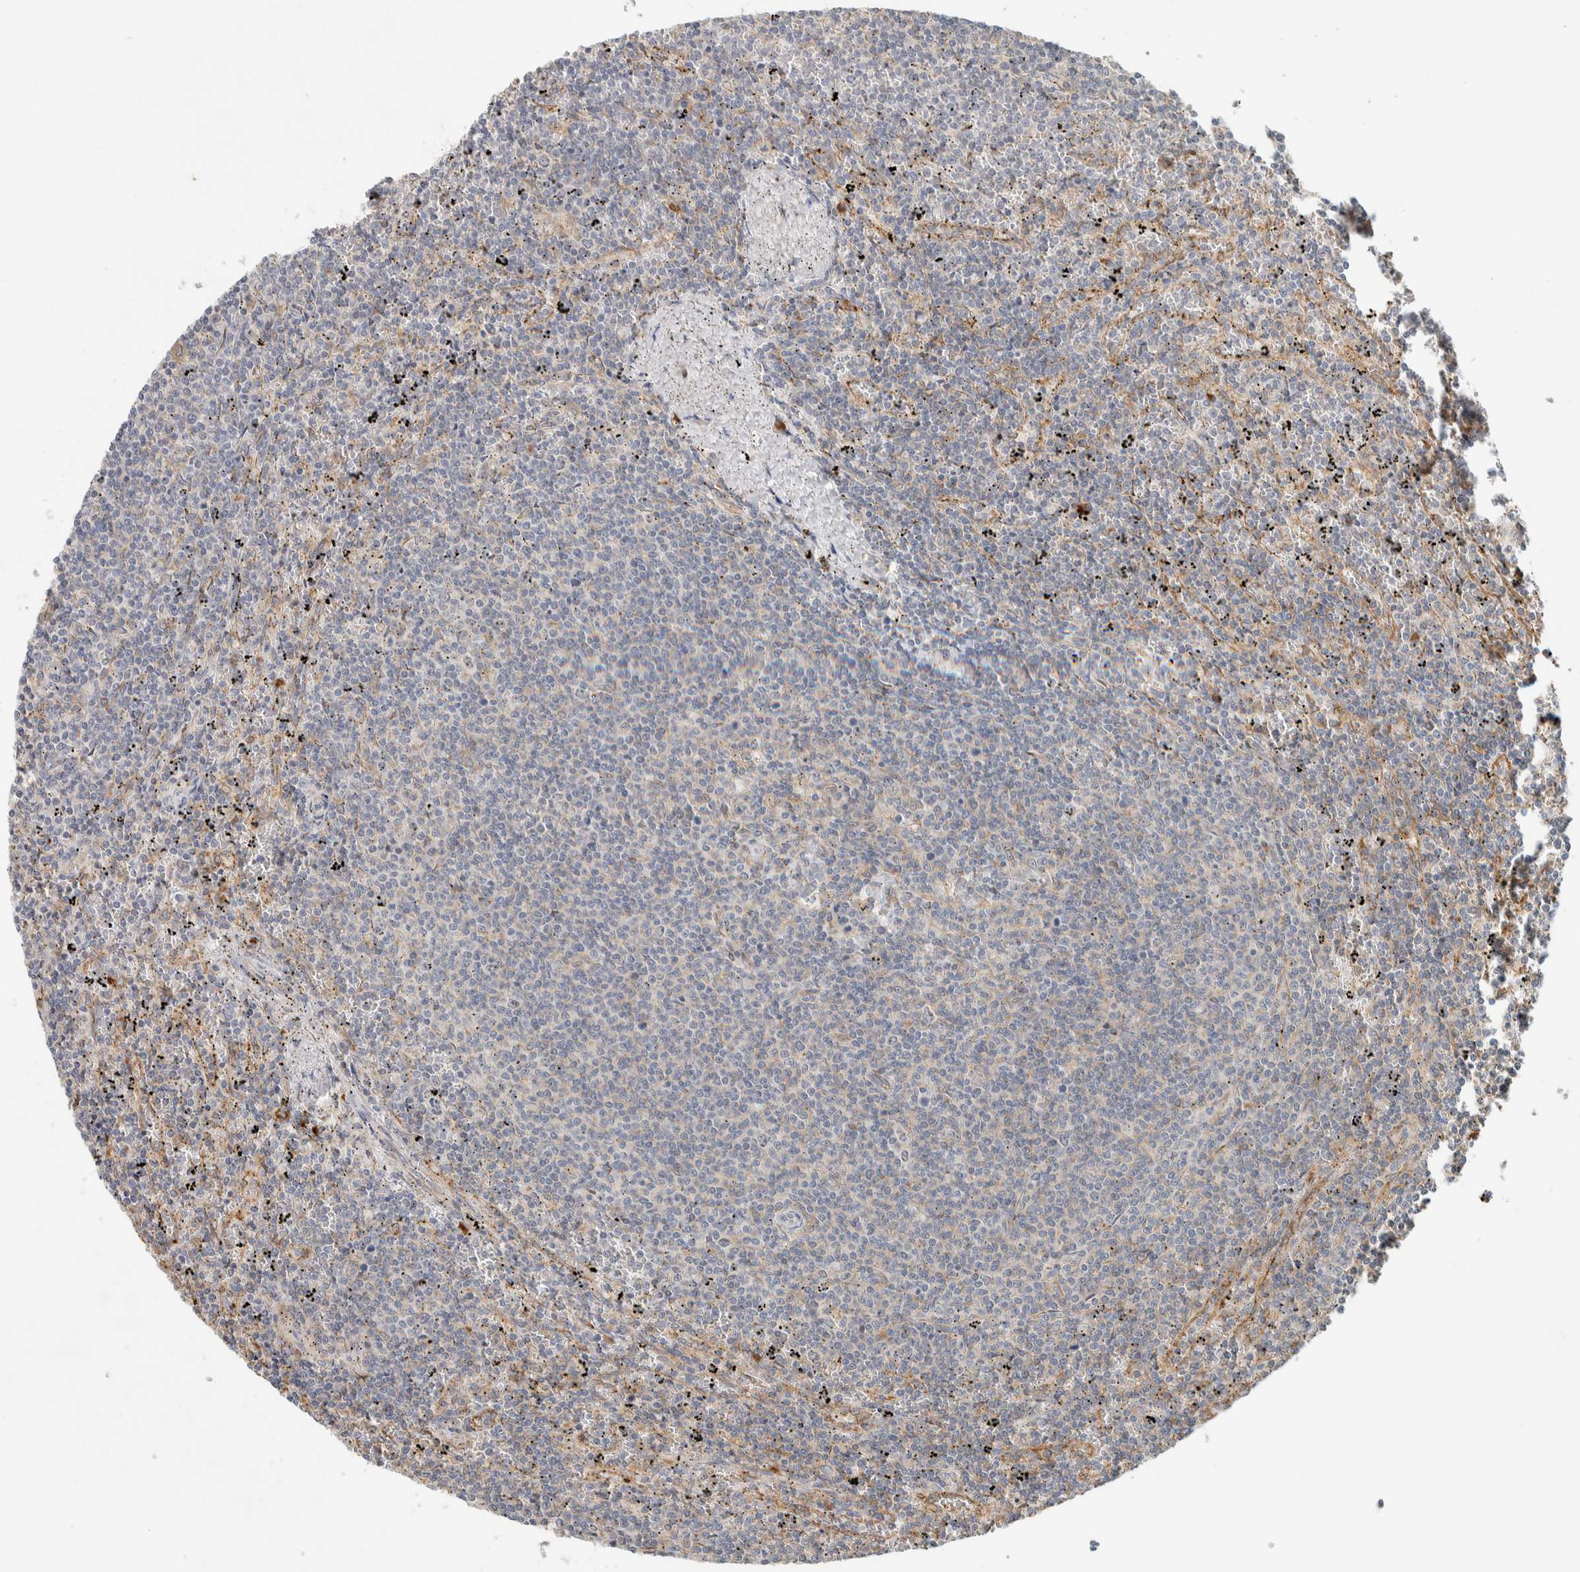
{"staining": {"intensity": "negative", "quantity": "none", "location": "none"}, "tissue": "lymphoma", "cell_type": "Tumor cells", "image_type": "cancer", "snomed": [{"axis": "morphology", "description": "Malignant lymphoma, non-Hodgkin's type, Low grade"}, {"axis": "topography", "description": "Spleen"}], "caption": "Tumor cells are negative for brown protein staining in lymphoma.", "gene": "KLHL40", "patient": {"sex": "female", "age": 50}}